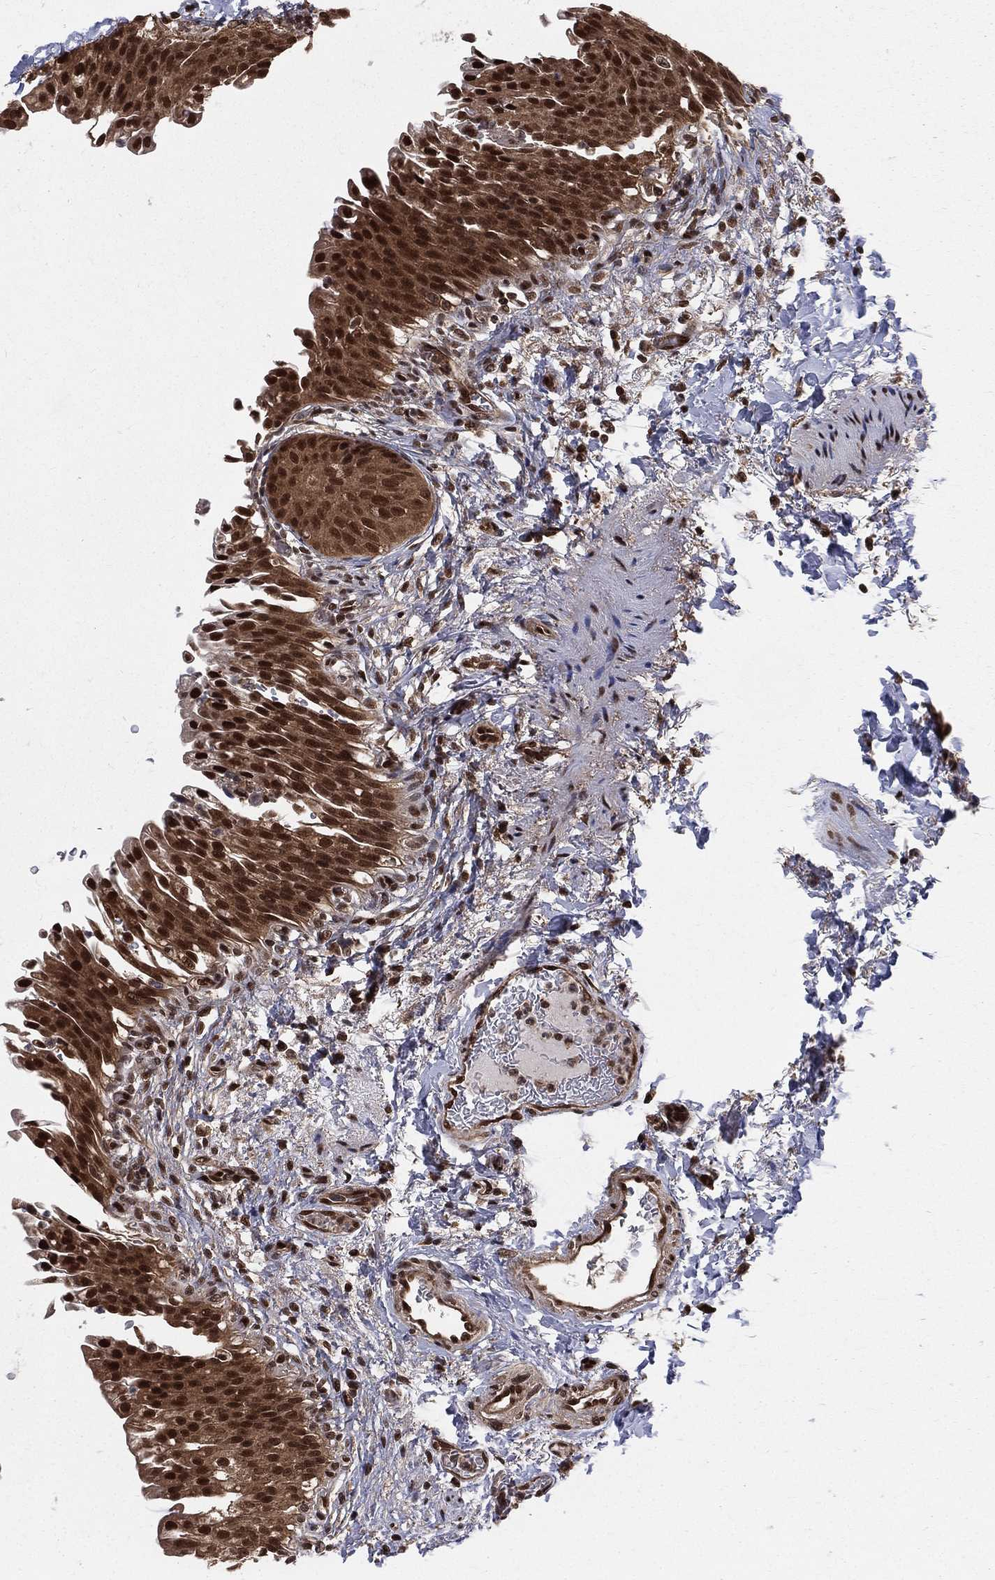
{"staining": {"intensity": "strong", "quantity": ">75%", "location": "cytoplasmic/membranous,nuclear"}, "tissue": "urinary bladder", "cell_type": "Urothelial cells", "image_type": "normal", "snomed": [{"axis": "morphology", "description": "Normal tissue, NOS"}, {"axis": "topography", "description": "Urinary bladder"}], "caption": "Urothelial cells display high levels of strong cytoplasmic/membranous,nuclear positivity in about >75% of cells in benign urinary bladder.", "gene": "COPS4", "patient": {"sex": "female", "age": 60}}